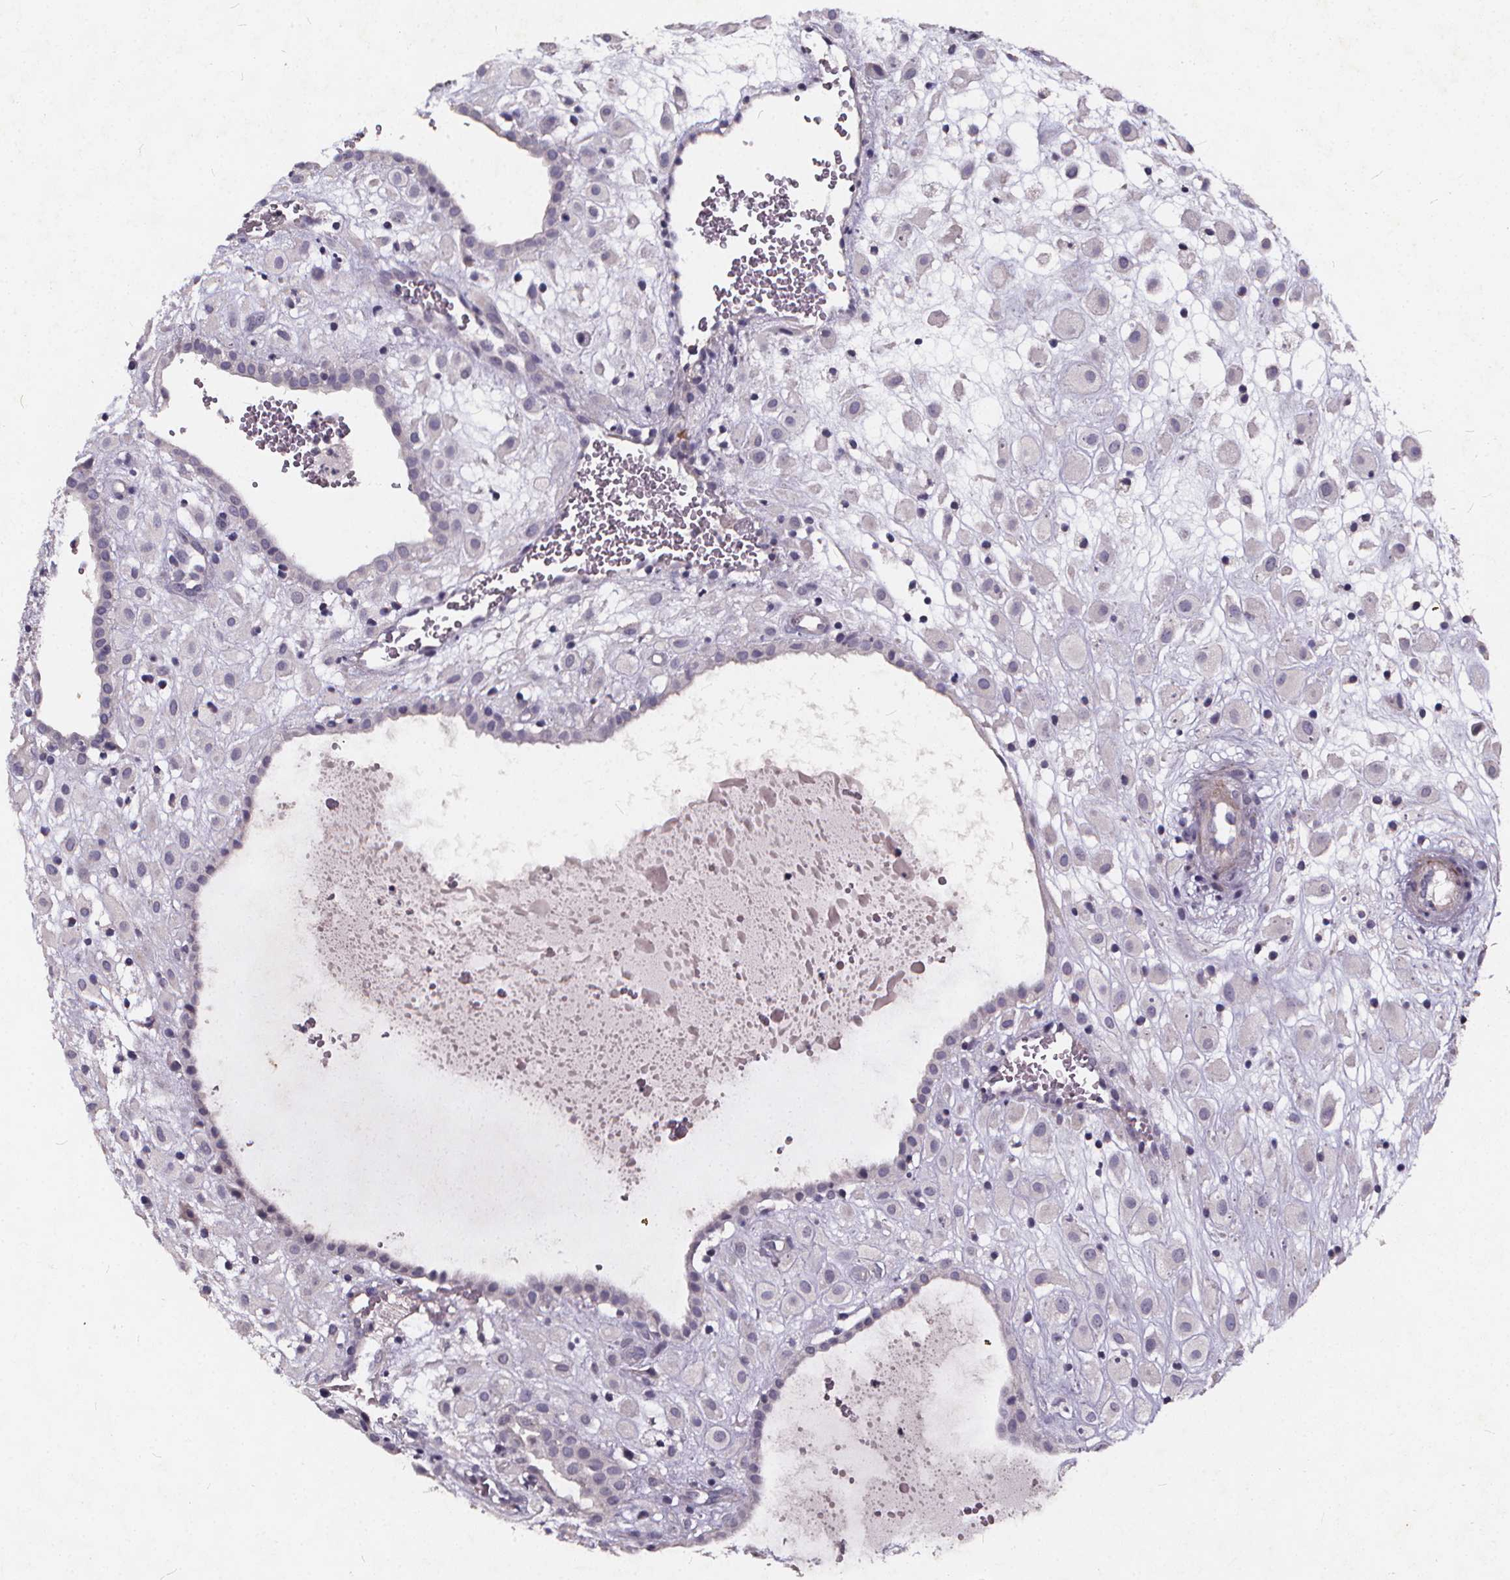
{"staining": {"intensity": "negative", "quantity": "none", "location": "none"}, "tissue": "placenta", "cell_type": "Decidual cells", "image_type": "normal", "snomed": [{"axis": "morphology", "description": "Normal tissue, NOS"}, {"axis": "topography", "description": "Placenta"}], "caption": "Micrograph shows no significant protein expression in decidual cells of benign placenta.", "gene": "TSPAN14", "patient": {"sex": "female", "age": 24}}